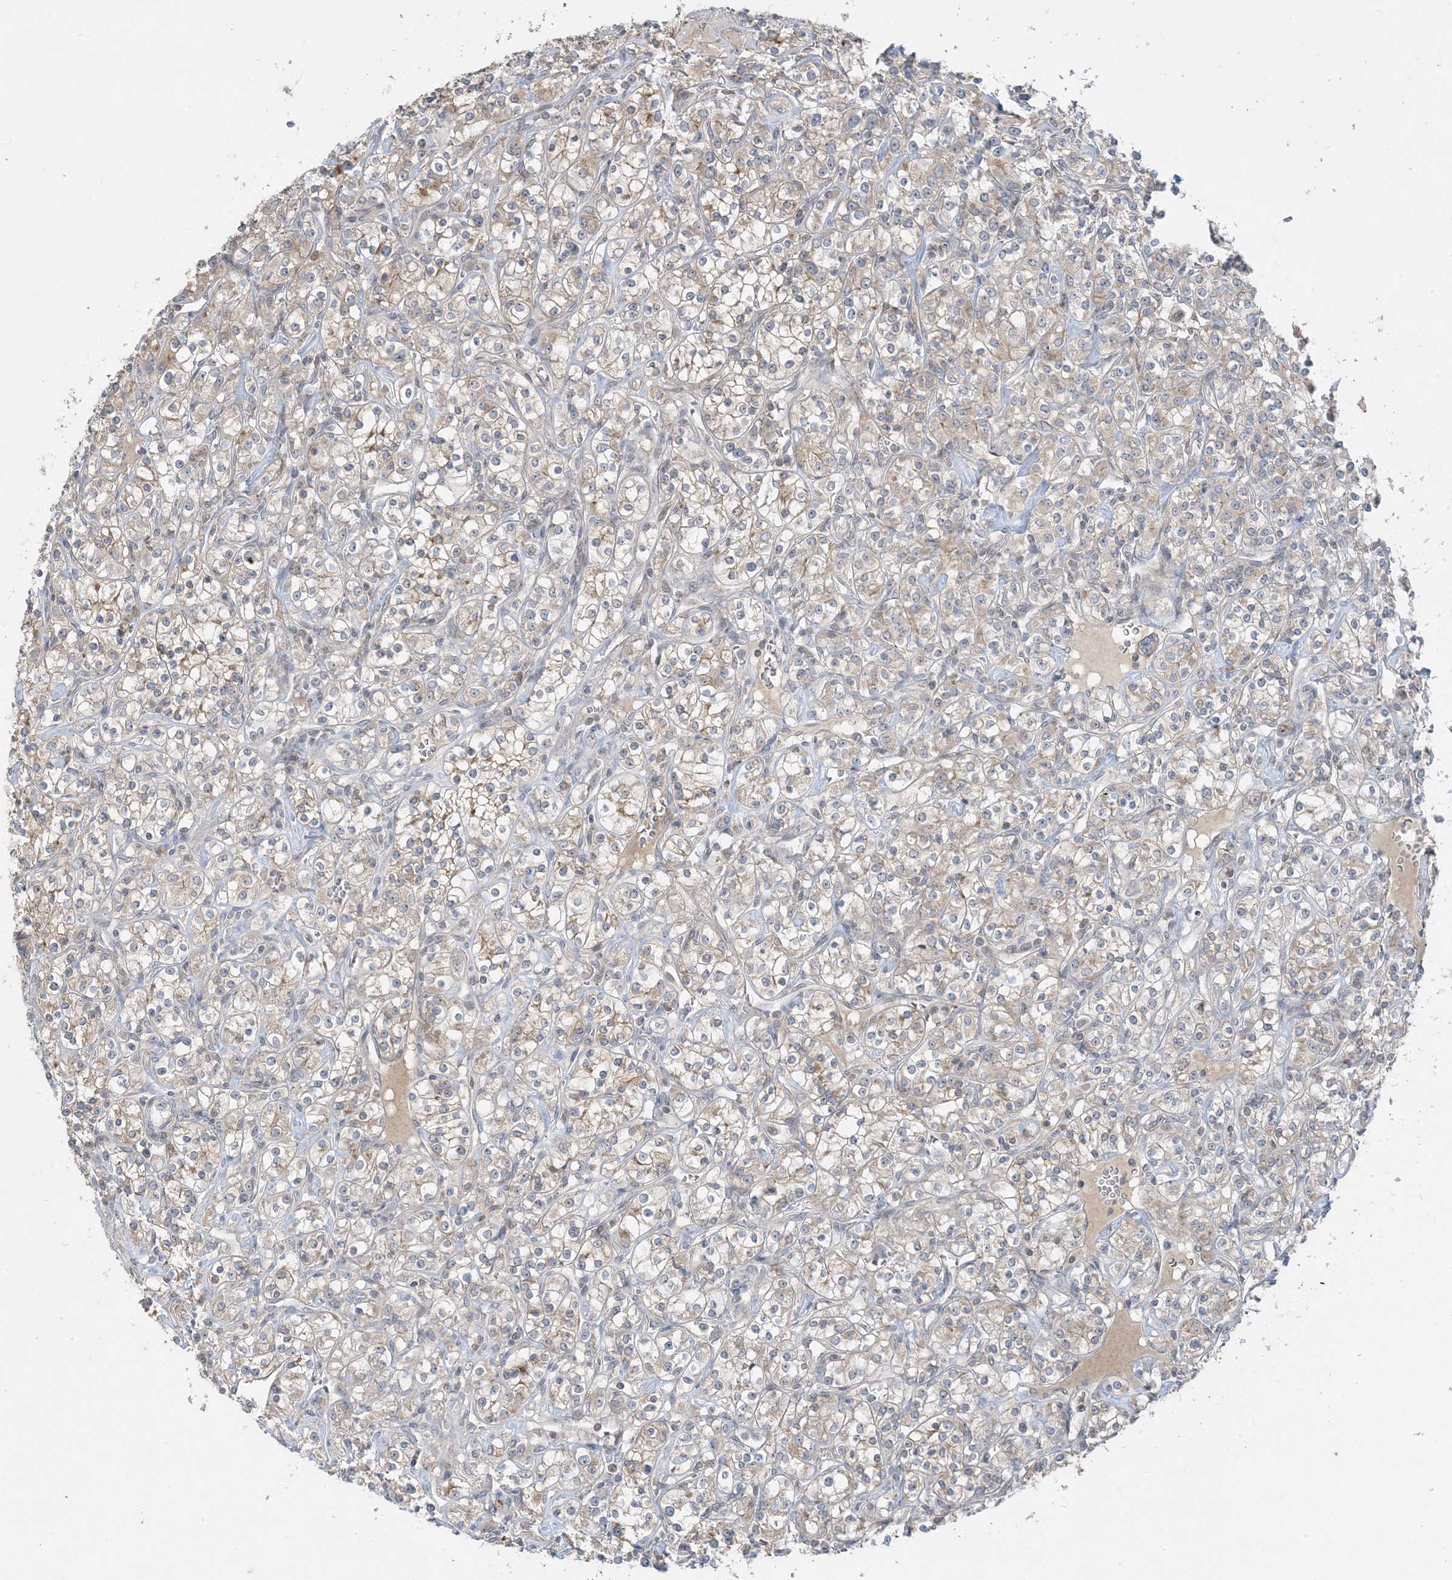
{"staining": {"intensity": "weak", "quantity": "25%-75%", "location": "cytoplasmic/membranous"}, "tissue": "renal cancer", "cell_type": "Tumor cells", "image_type": "cancer", "snomed": [{"axis": "morphology", "description": "Adenocarcinoma, NOS"}, {"axis": "topography", "description": "Kidney"}], "caption": "Brown immunohistochemical staining in renal cancer (adenocarcinoma) demonstrates weak cytoplasmic/membranous positivity in about 25%-75% of tumor cells.", "gene": "PRRT3", "patient": {"sex": "male", "age": 77}}